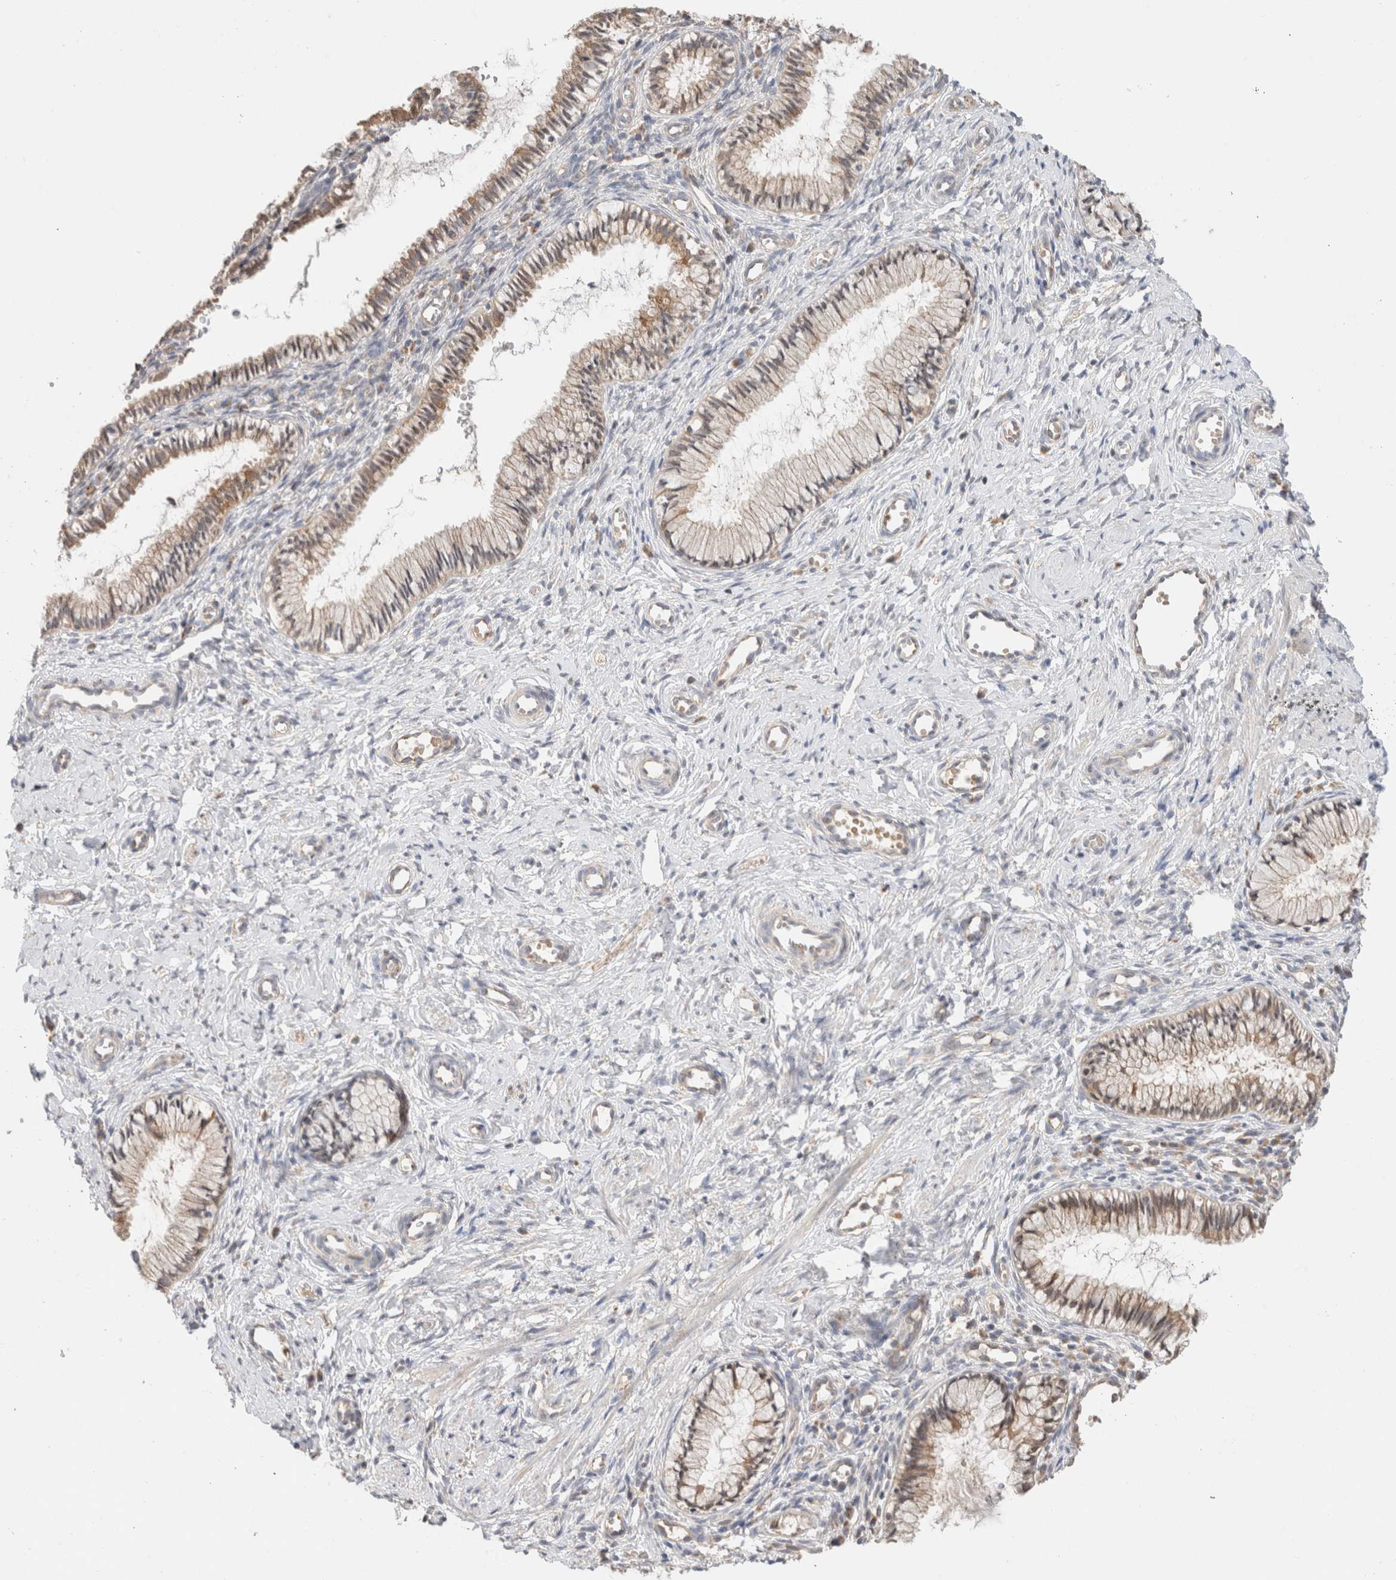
{"staining": {"intensity": "weak", "quantity": ">75%", "location": "cytoplasmic/membranous"}, "tissue": "cervix", "cell_type": "Glandular cells", "image_type": "normal", "snomed": [{"axis": "morphology", "description": "Normal tissue, NOS"}, {"axis": "topography", "description": "Cervix"}], "caption": "Weak cytoplasmic/membranous staining is identified in about >75% of glandular cells in unremarkable cervix. (brown staining indicates protein expression, while blue staining denotes nuclei).", "gene": "CA13", "patient": {"sex": "female", "age": 27}}